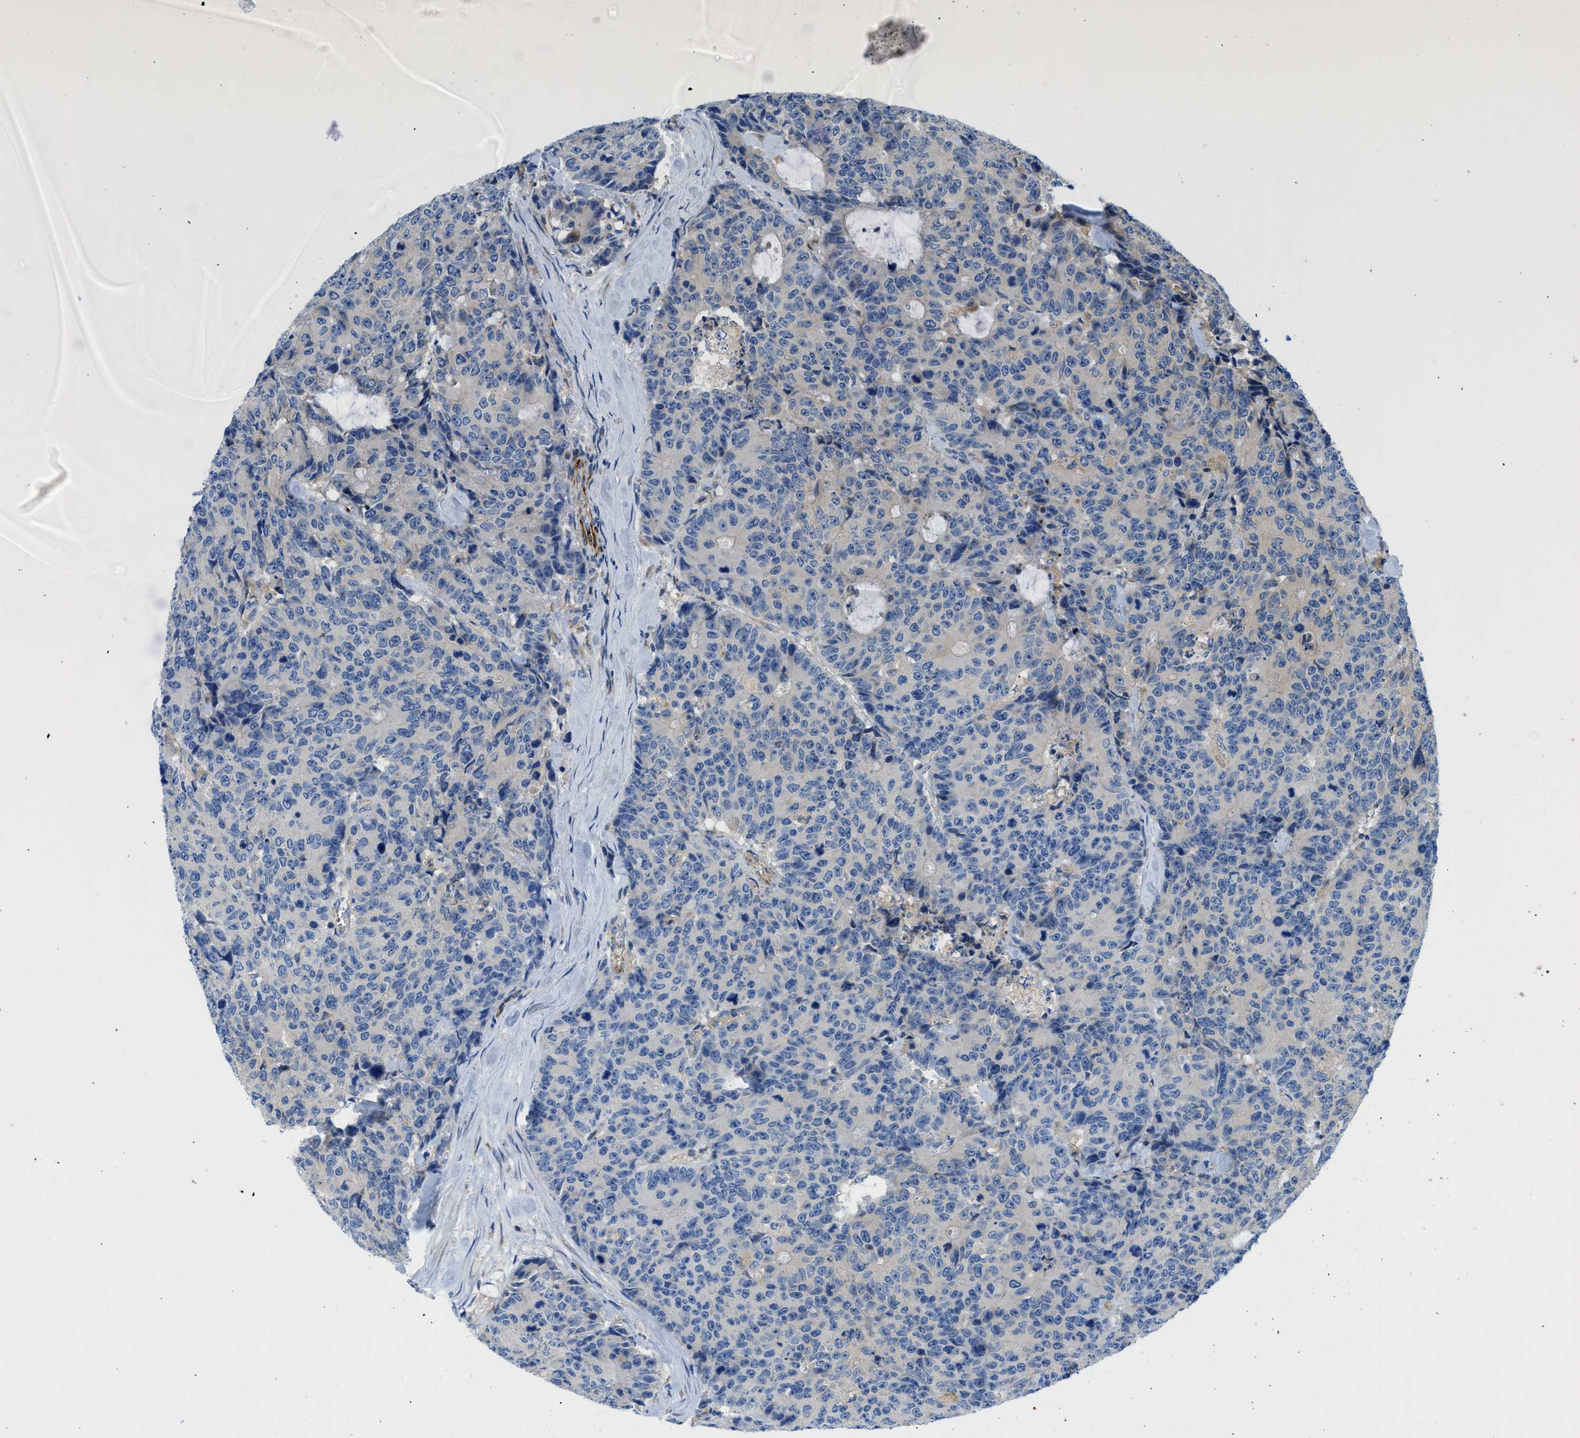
{"staining": {"intensity": "negative", "quantity": "none", "location": "none"}, "tissue": "colorectal cancer", "cell_type": "Tumor cells", "image_type": "cancer", "snomed": [{"axis": "morphology", "description": "Adenocarcinoma, NOS"}, {"axis": "topography", "description": "Colon"}], "caption": "Colorectal cancer (adenocarcinoma) was stained to show a protein in brown. There is no significant positivity in tumor cells.", "gene": "ZNF831", "patient": {"sex": "female", "age": 86}}